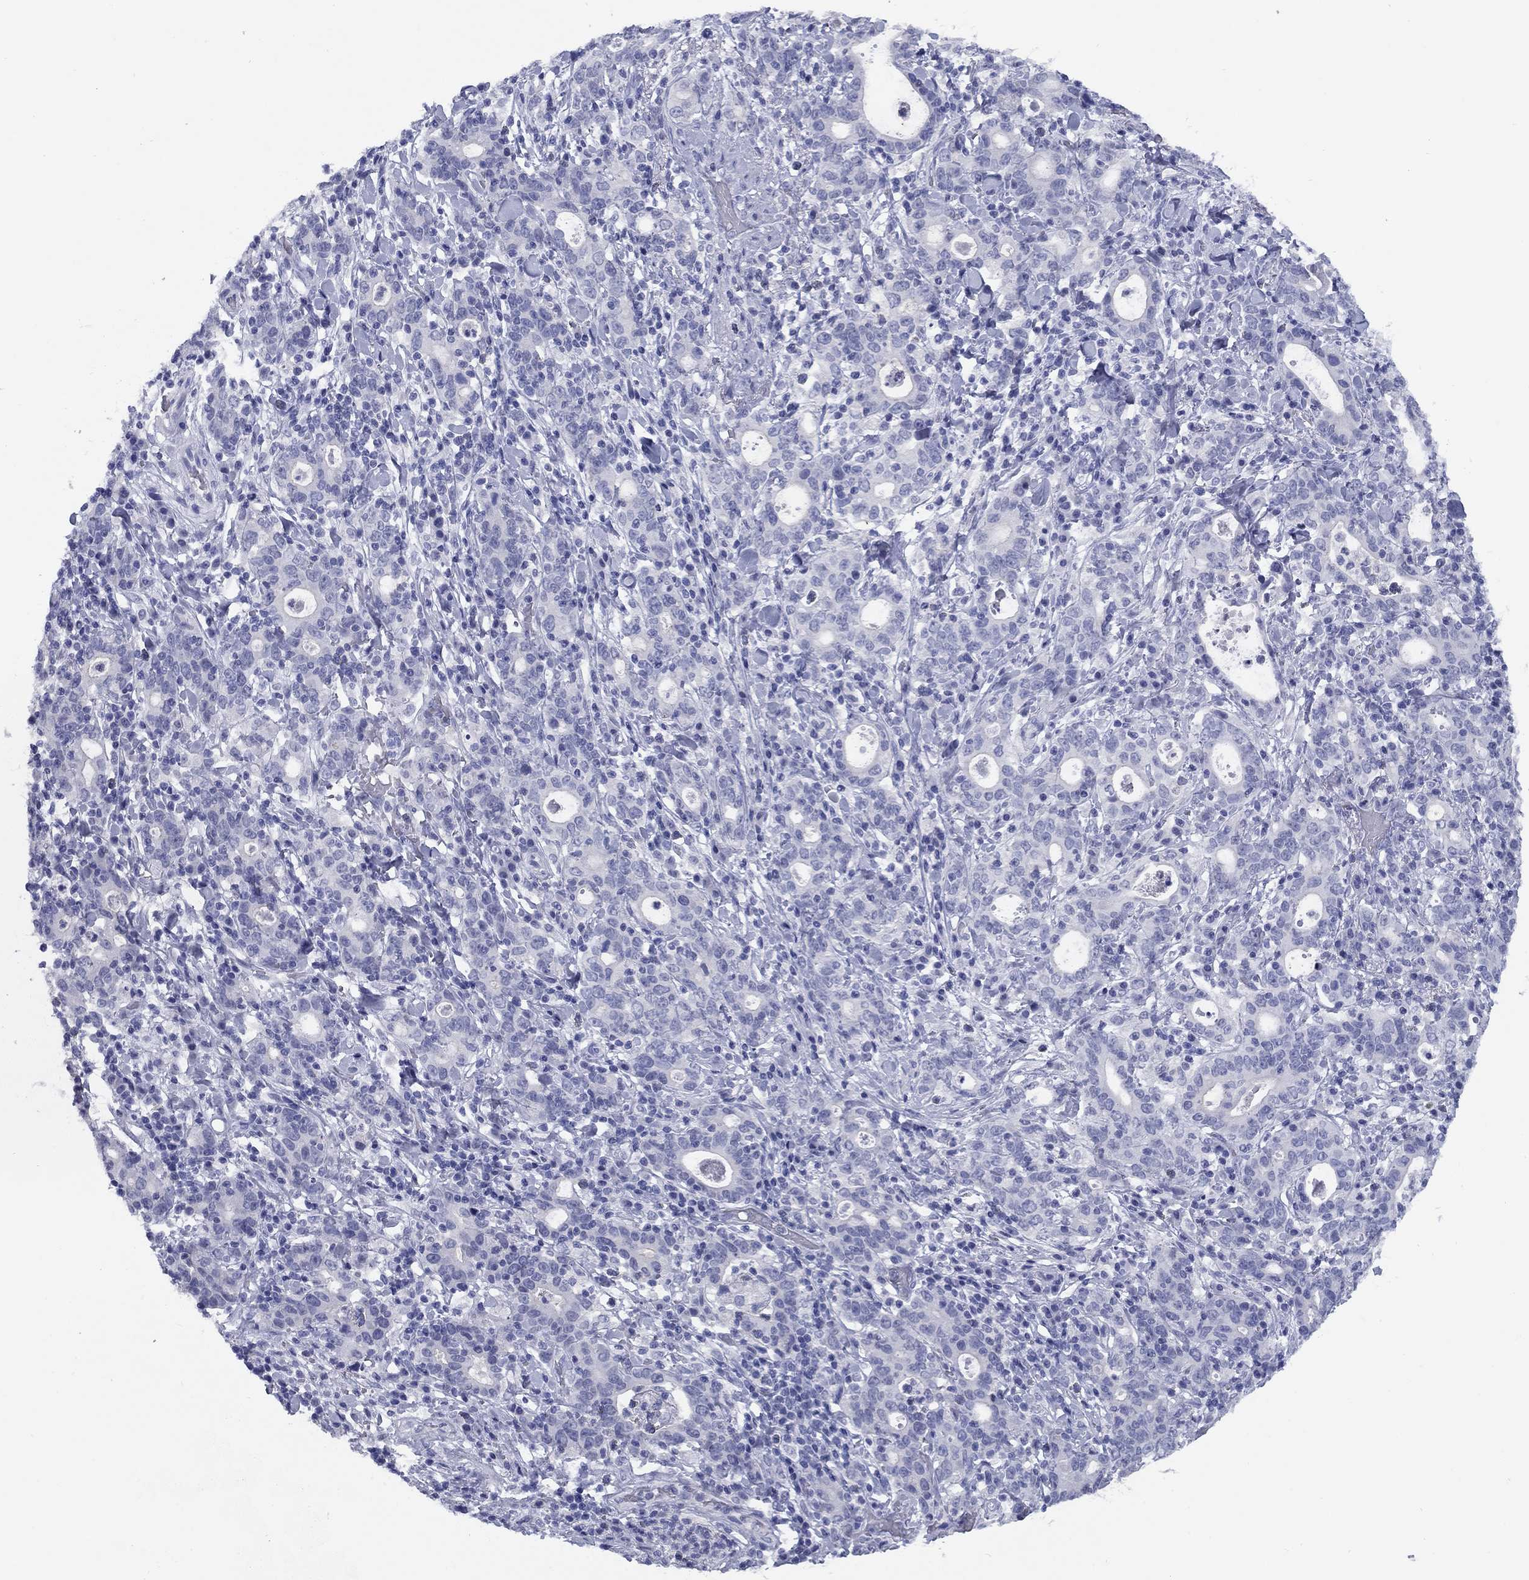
{"staining": {"intensity": "negative", "quantity": "none", "location": "none"}, "tissue": "stomach cancer", "cell_type": "Tumor cells", "image_type": "cancer", "snomed": [{"axis": "morphology", "description": "Adenocarcinoma, NOS"}, {"axis": "topography", "description": "Stomach"}], "caption": "Tumor cells show no significant staining in stomach cancer.", "gene": "NPPA", "patient": {"sex": "male", "age": 79}}